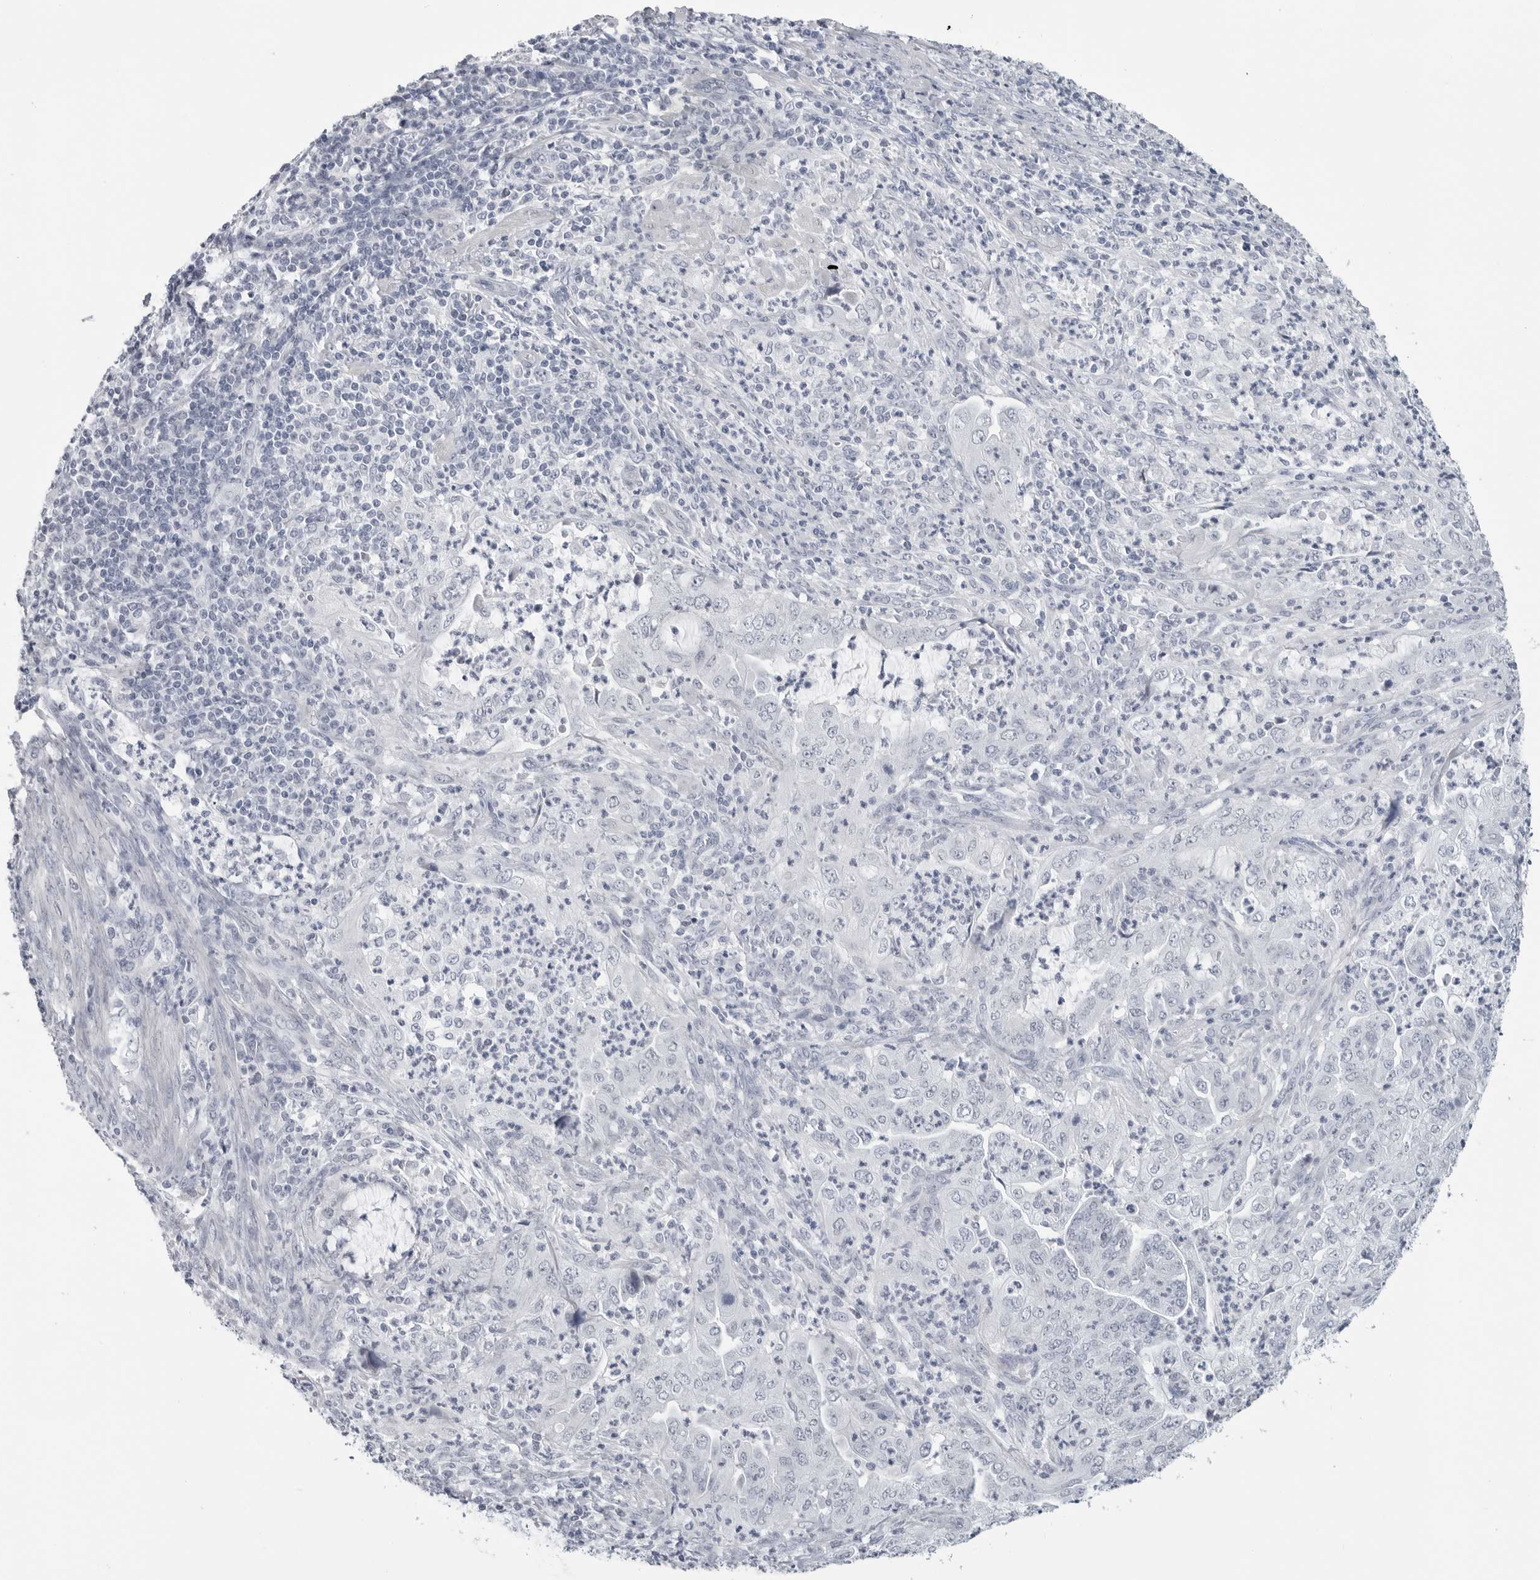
{"staining": {"intensity": "negative", "quantity": "none", "location": "none"}, "tissue": "endometrial cancer", "cell_type": "Tumor cells", "image_type": "cancer", "snomed": [{"axis": "morphology", "description": "Adenocarcinoma, NOS"}, {"axis": "topography", "description": "Endometrium"}], "caption": "The micrograph reveals no significant staining in tumor cells of adenocarcinoma (endometrial). (DAB (3,3'-diaminobenzidine) immunohistochemistry (IHC) with hematoxylin counter stain).", "gene": "PGA3", "patient": {"sex": "female", "age": 51}}